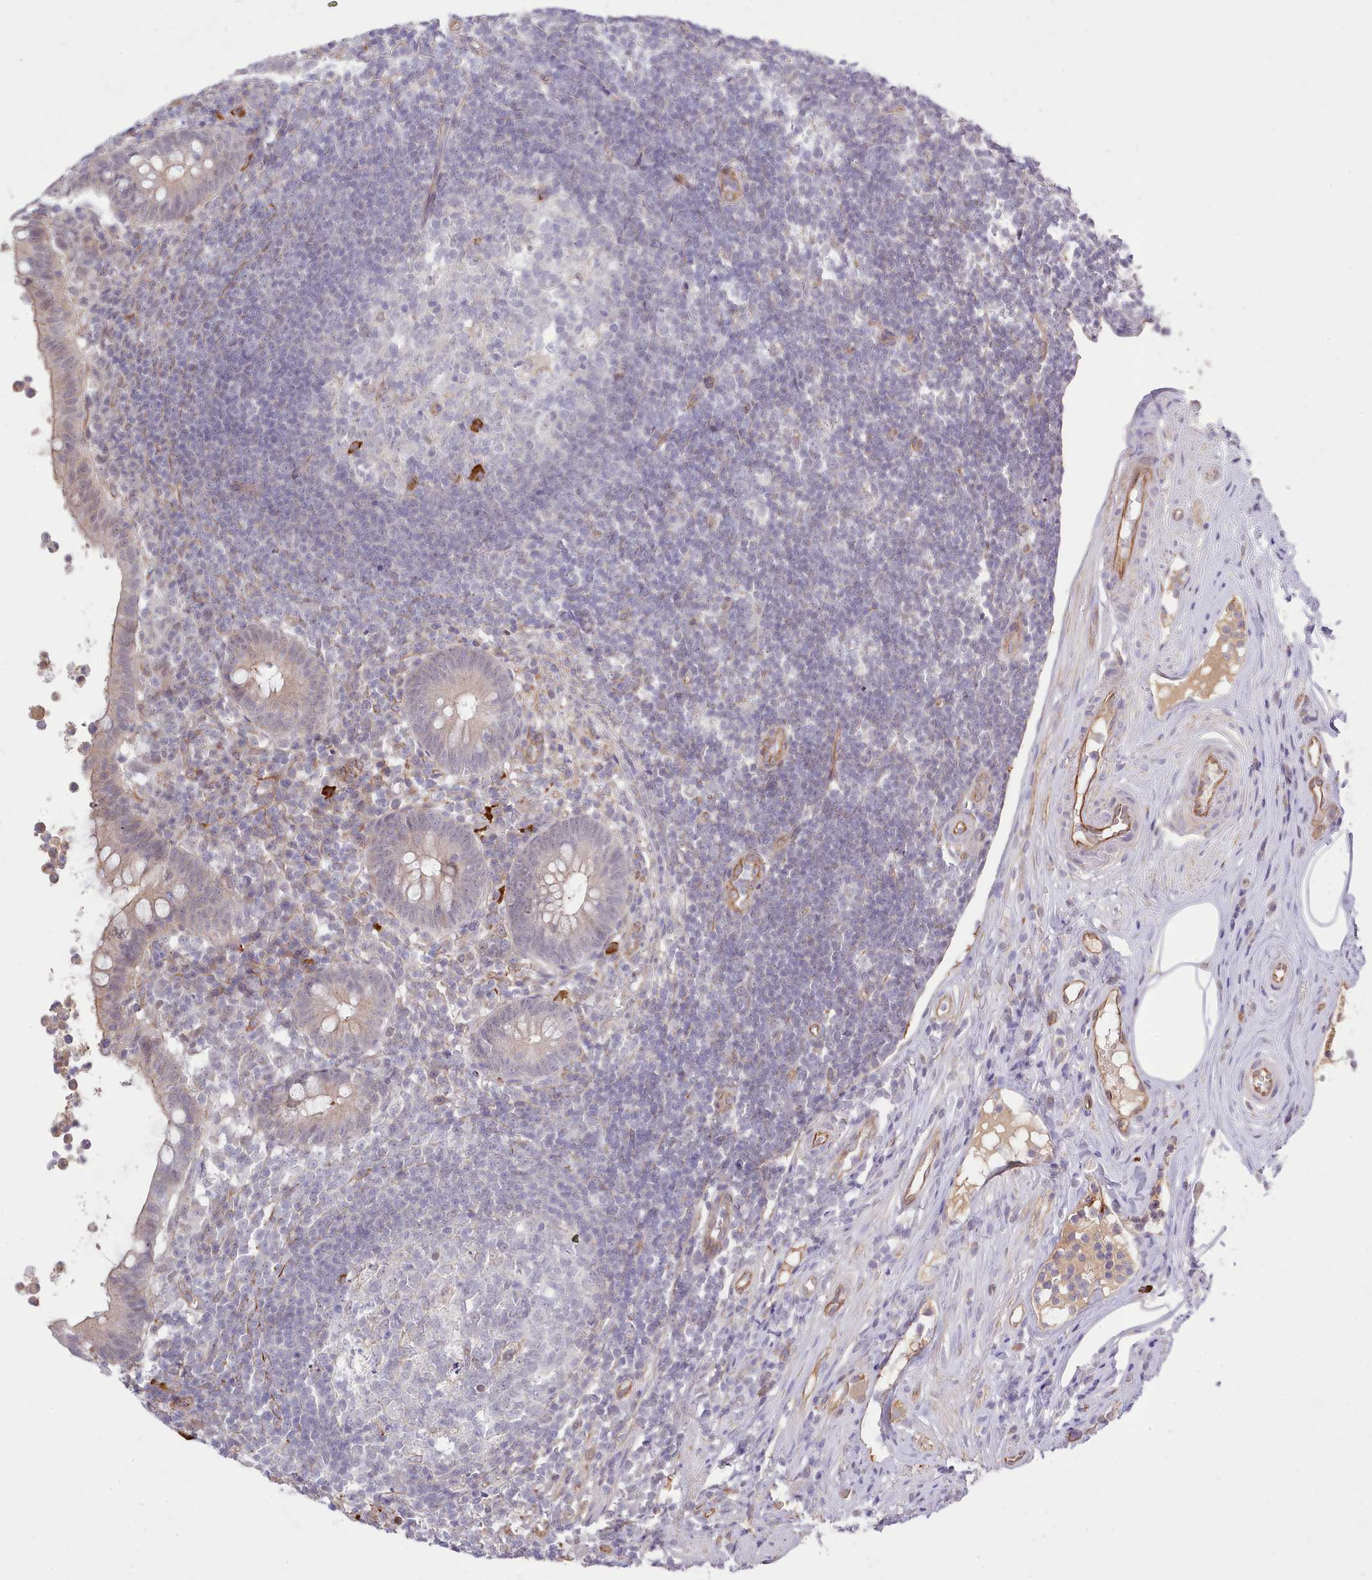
{"staining": {"intensity": "weak", "quantity": "25%-75%", "location": "cytoplasmic/membranous,nuclear"}, "tissue": "appendix", "cell_type": "Glandular cells", "image_type": "normal", "snomed": [{"axis": "morphology", "description": "Normal tissue, NOS"}, {"axis": "topography", "description": "Appendix"}], "caption": "High-magnification brightfield microscopy of benign appendix stained with DAB (3,3'-diaminobenzidine) (brown) and counterstained with hematoxylin (blue). glandular cells exhibit weak cytoplasmic/membranous,nuclear expression is present in approximately25%-75% of cells.", "gene": "ZC3H13", "patient": {"sex": "female", "age": 56}}